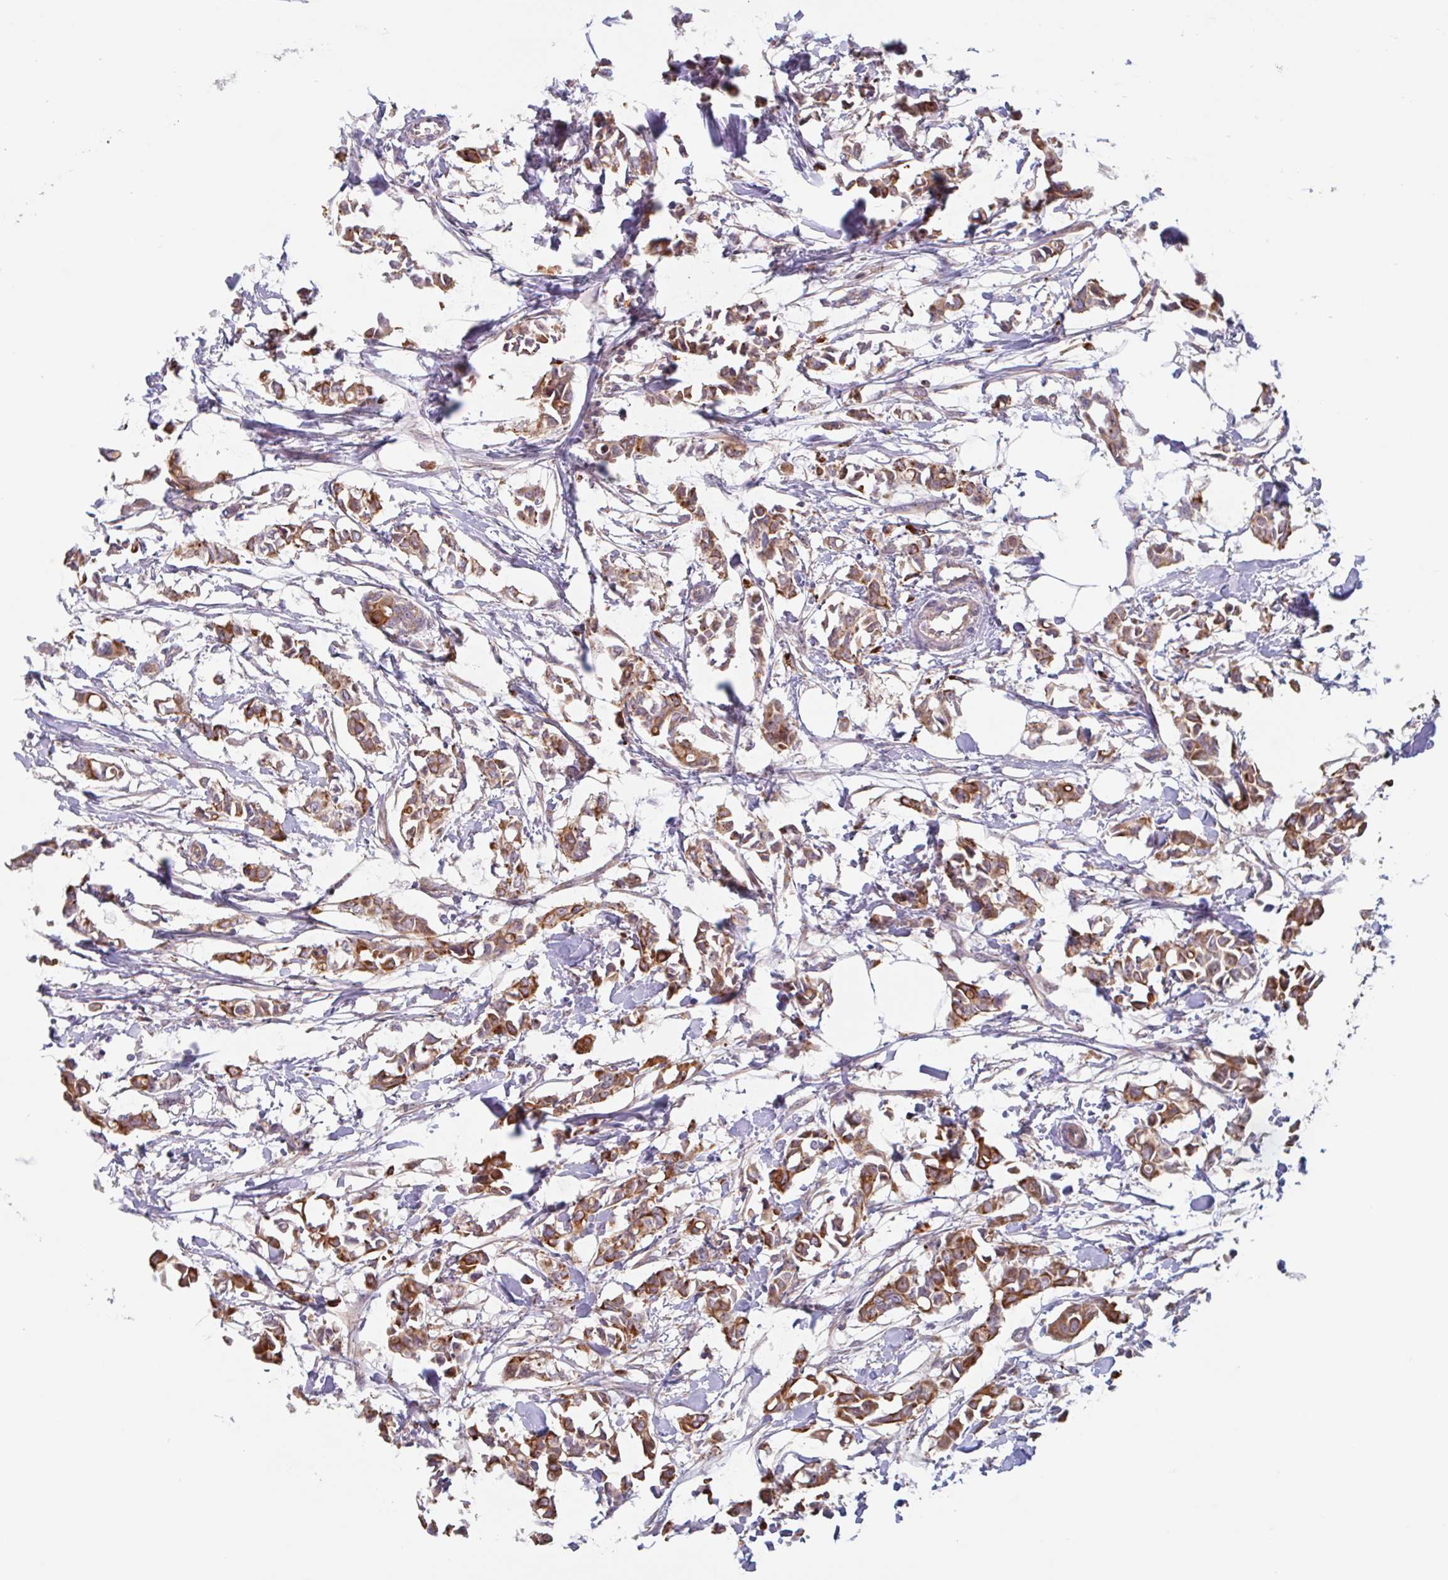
{"staining": {"intensity": "moderate", "quantity": ">75%", "location": "cytoplasmic/membranous"}, "tissue": "breast cancer", "cell_type": "Tumor cells", "image_type": "cancer", "snomed": [{"axis": "morphology", "description": "Duct carcinoma"}, {"axis": "topography", "description": "Breast"}], "caption": "Protein staining of breast cancer tissue shows moderate cytoplasmic/membranous staining in approximately >75% of tumor cells. (DAB = brown stain, brightfield microscopy at high magnification).", "gene": "LENG9", "patient": {"sex": "female", "age": 41}}